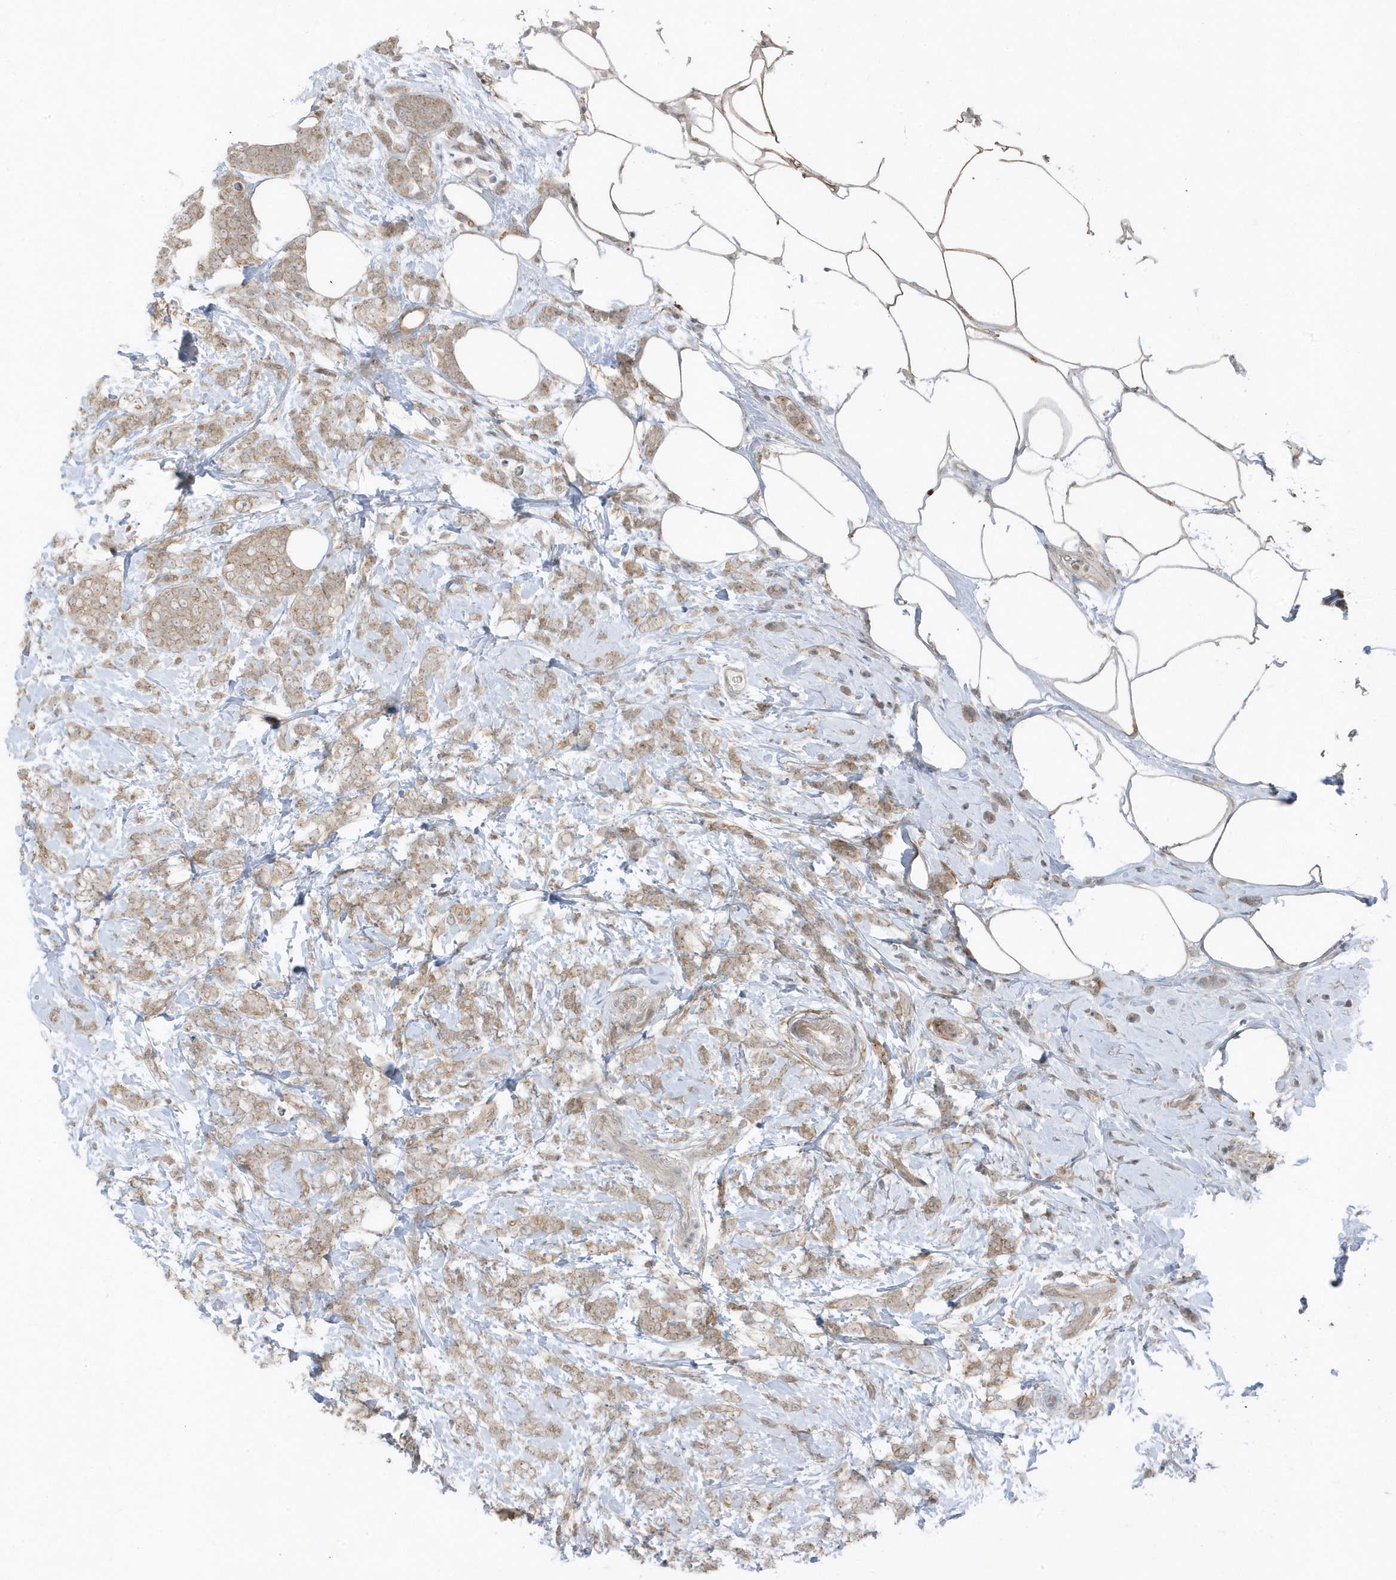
{"staining": {"intensity": "weak", "quantity": ">75%", "location": "cytoplasmic/membranous"}, "tissue": "breast cancer", "cell_type": "Tumor cells", "image_type": "cancer", "snomed": [{"axis": "morphology", "description": "Lobular carcinoma"}, {"axis": "topography", "description": "Breast"}], "caption": "IHC image of neoplastic tissue: breast cancer stained using immunohistochemistry (IHC) reveals low levels of weak protein expression localized specifically in the cytoplasmic/membranous of tumor cells, appearing as a cytoplasmic/membranous brown color.", "gene": "PARD3B", "patient": {"sex": "female", "age": 58}}